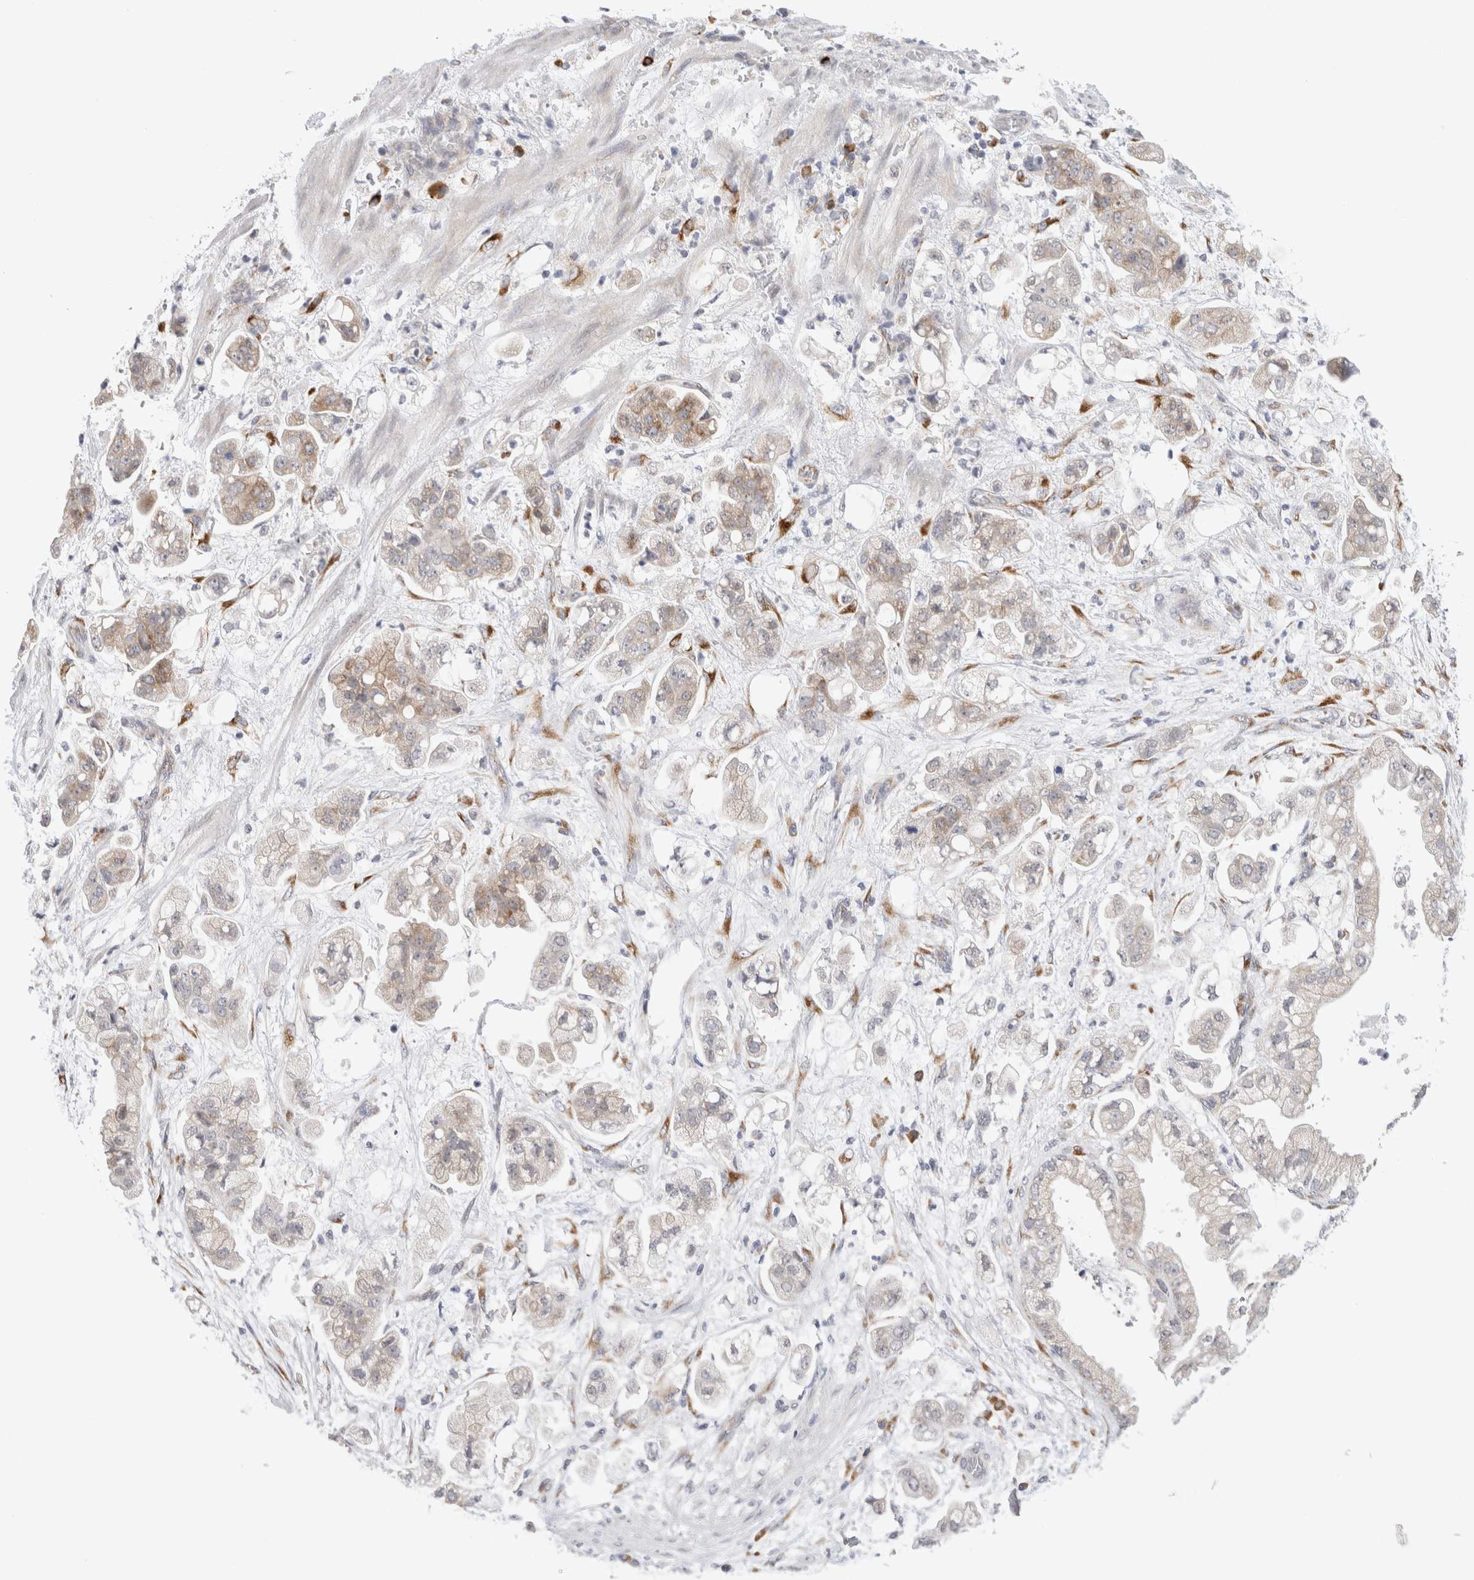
{"staining": {"intensity": "weak", "quantity": "25%-75%", "location": "cytoplasmic/membranous"}, "tissue": "stomach cancer", "cell_type": "Tumor cells", "image_type": "cancer", "snomed": [{"axis": "morphology", "description": "Adenocarcinoma, NOS"}, {"axis": "topography", "description": "Stomach"}], "caption": "Immunohistochemistry (IHC) (DAB) staining of stomach adenocarcinoma shows weak cytoplasmic/membranous protein staining in approximately 25%-75% of tumor cells.", "gene": "HDLBP", "patient": {"sex": "male", "age": 62}}